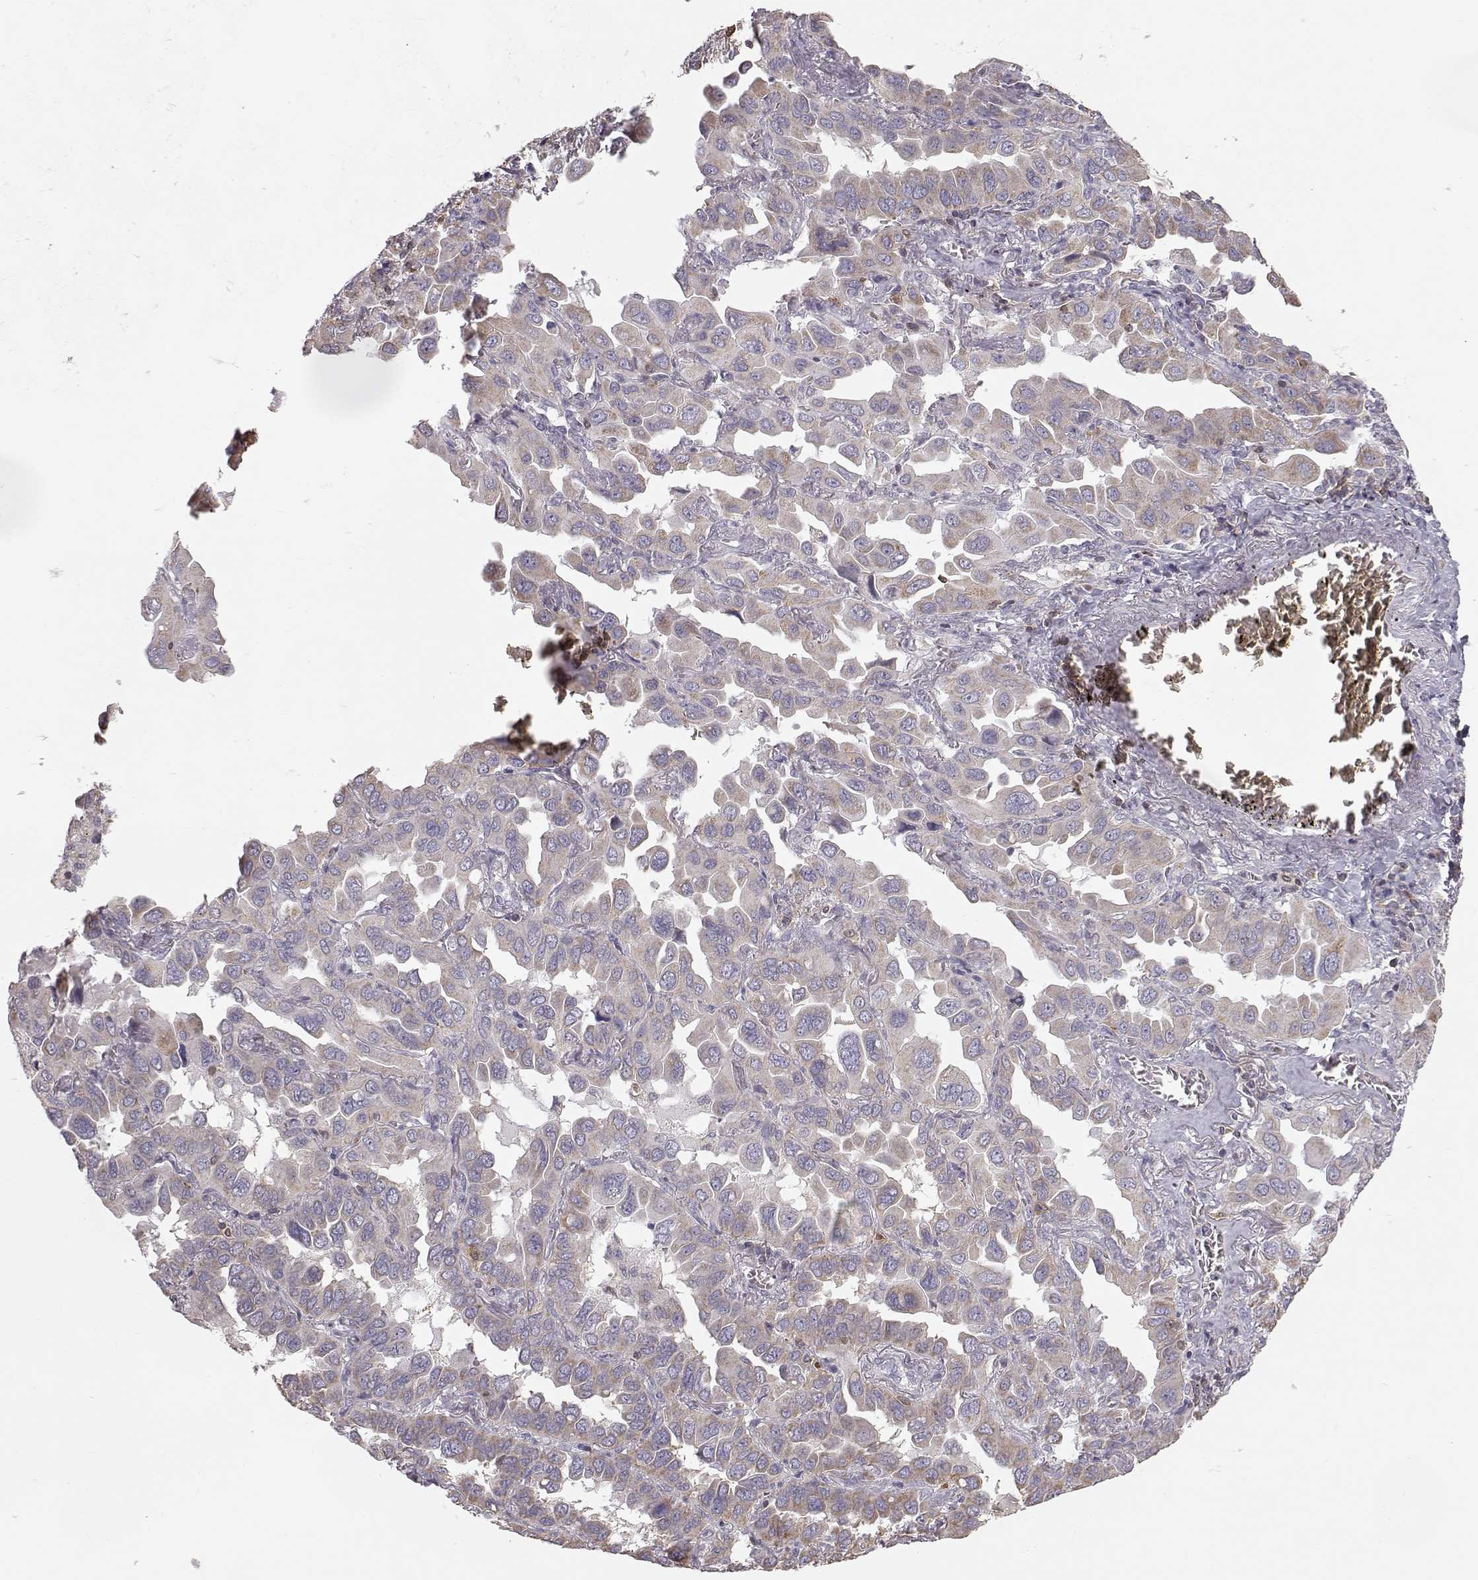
{"staining": {"intensity": "weak", "quantity": ">75%", "location": "cytoplasmic/membranous"}, "tissue": "lung cancer", "cell_type": "Tumor cells", "image_type": "cancer", "snomed": [{"axis": "morphology", "description": "Adenocarcinoma, NOS"}, {"axis": "topography", "description": "Lung"}], "caption": "Immunohistochemical staining of lung cancer (adenocarcinoma) reveals low levels of weak cytoplasmic/membranous staining in about >75% of tumor cells.", "gene": "GRAP2", "patient": {"sex": "male", "age": 64}}